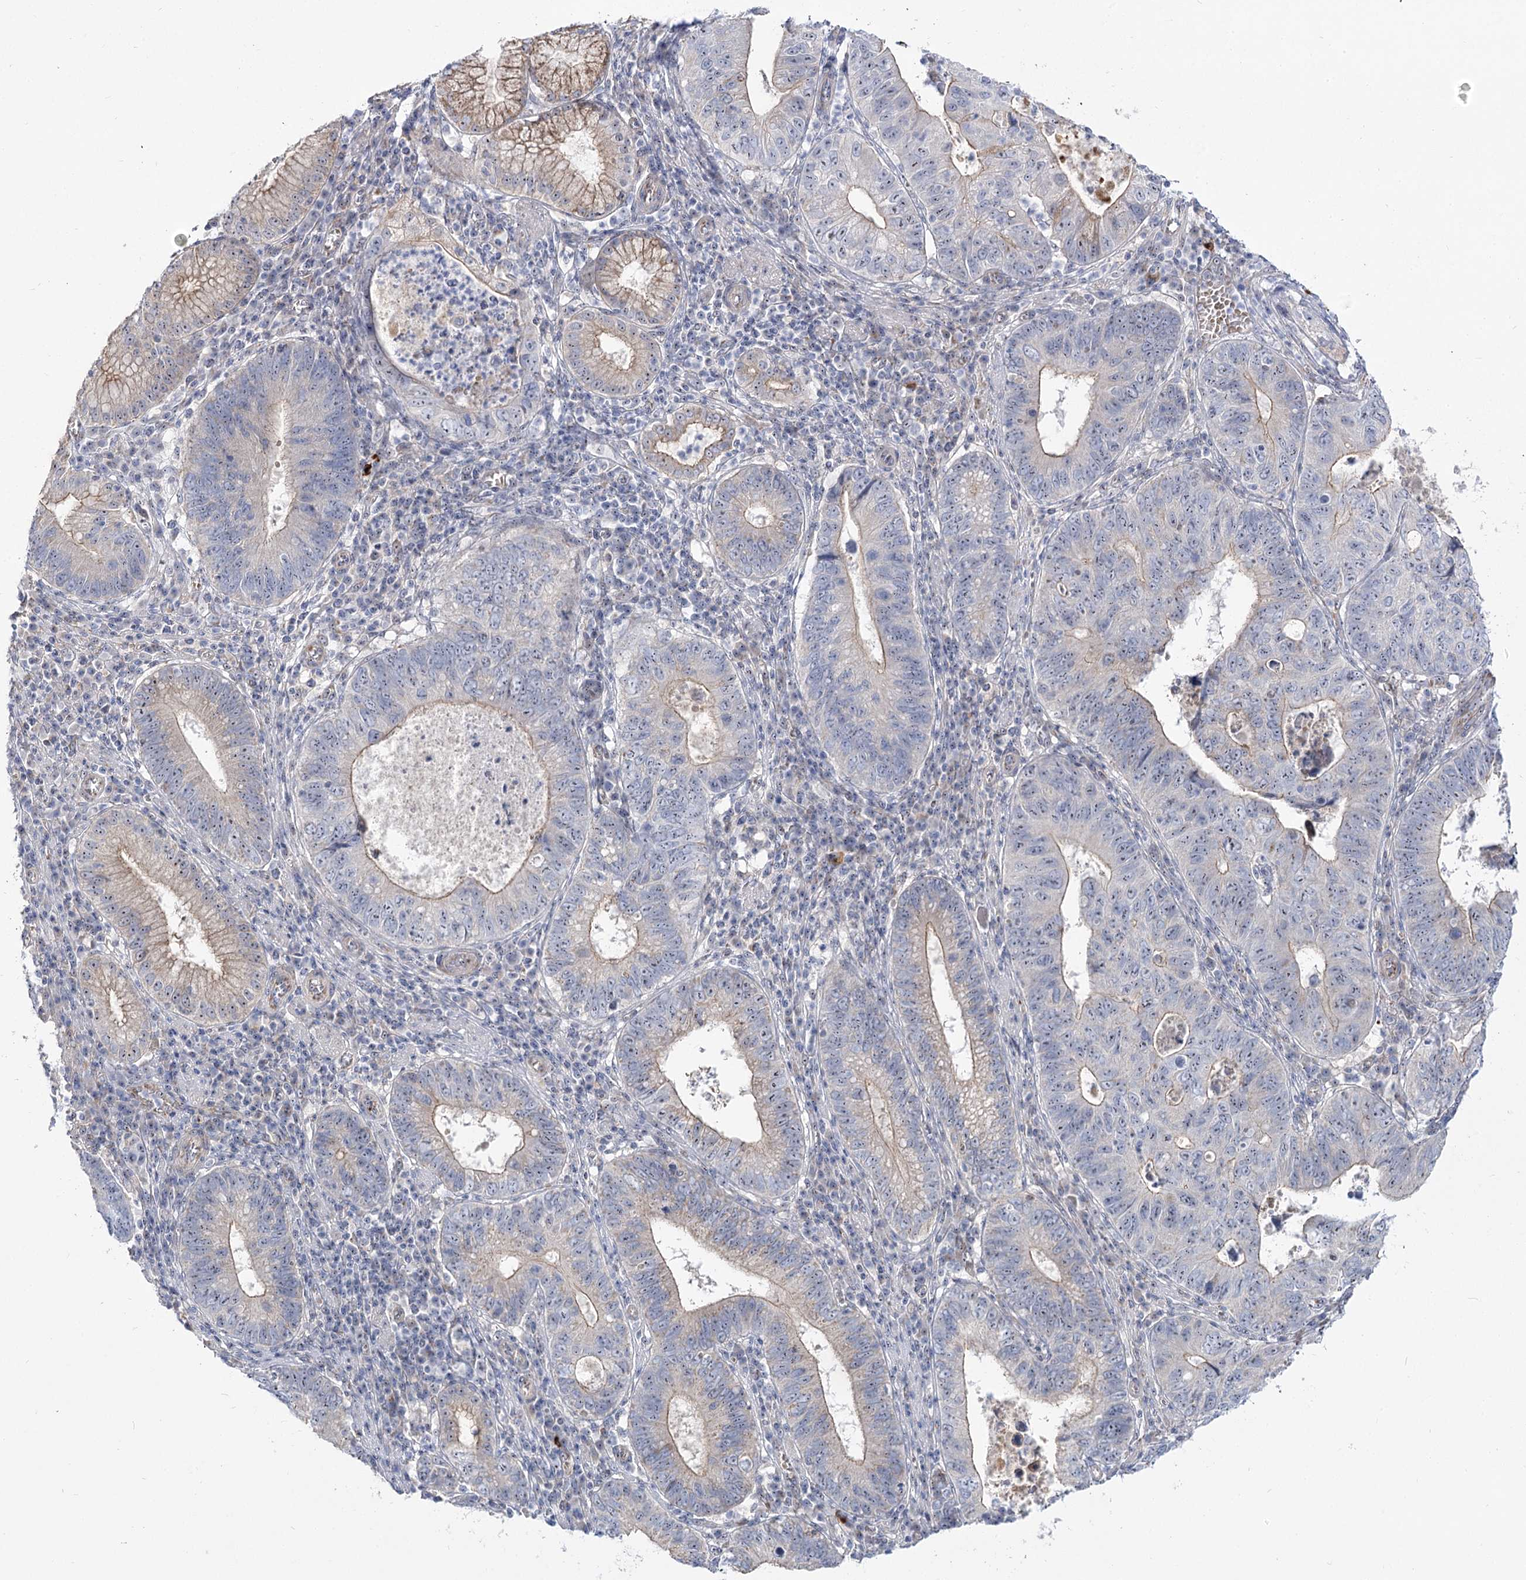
{"staining": {"intensity": "weak", "quantity": "25%-75%", "location": "cytoplasmic/membranous"}, "tissue": "stomach cancer", "cell_type": "Tumor cells", "image_type": "cancer", "snomed": [{"axis": "morphology", "description": "Adenocarcinoma, NOS"}, {"axis": "topography", "description": "Stomach"}], "caption": "IHC of adenocarcinoma (stomach) demonstrates low levels of weak cytoplasmic/membranous expression in approximately 25%-75% of tumor cells. The staining is performed using DAB brown chromogen to label protein expression. The nuclei are counter-stained blue using hematoxylin.", "gene": "SUOX", "patient": {"sex": "male", "age": 59}}